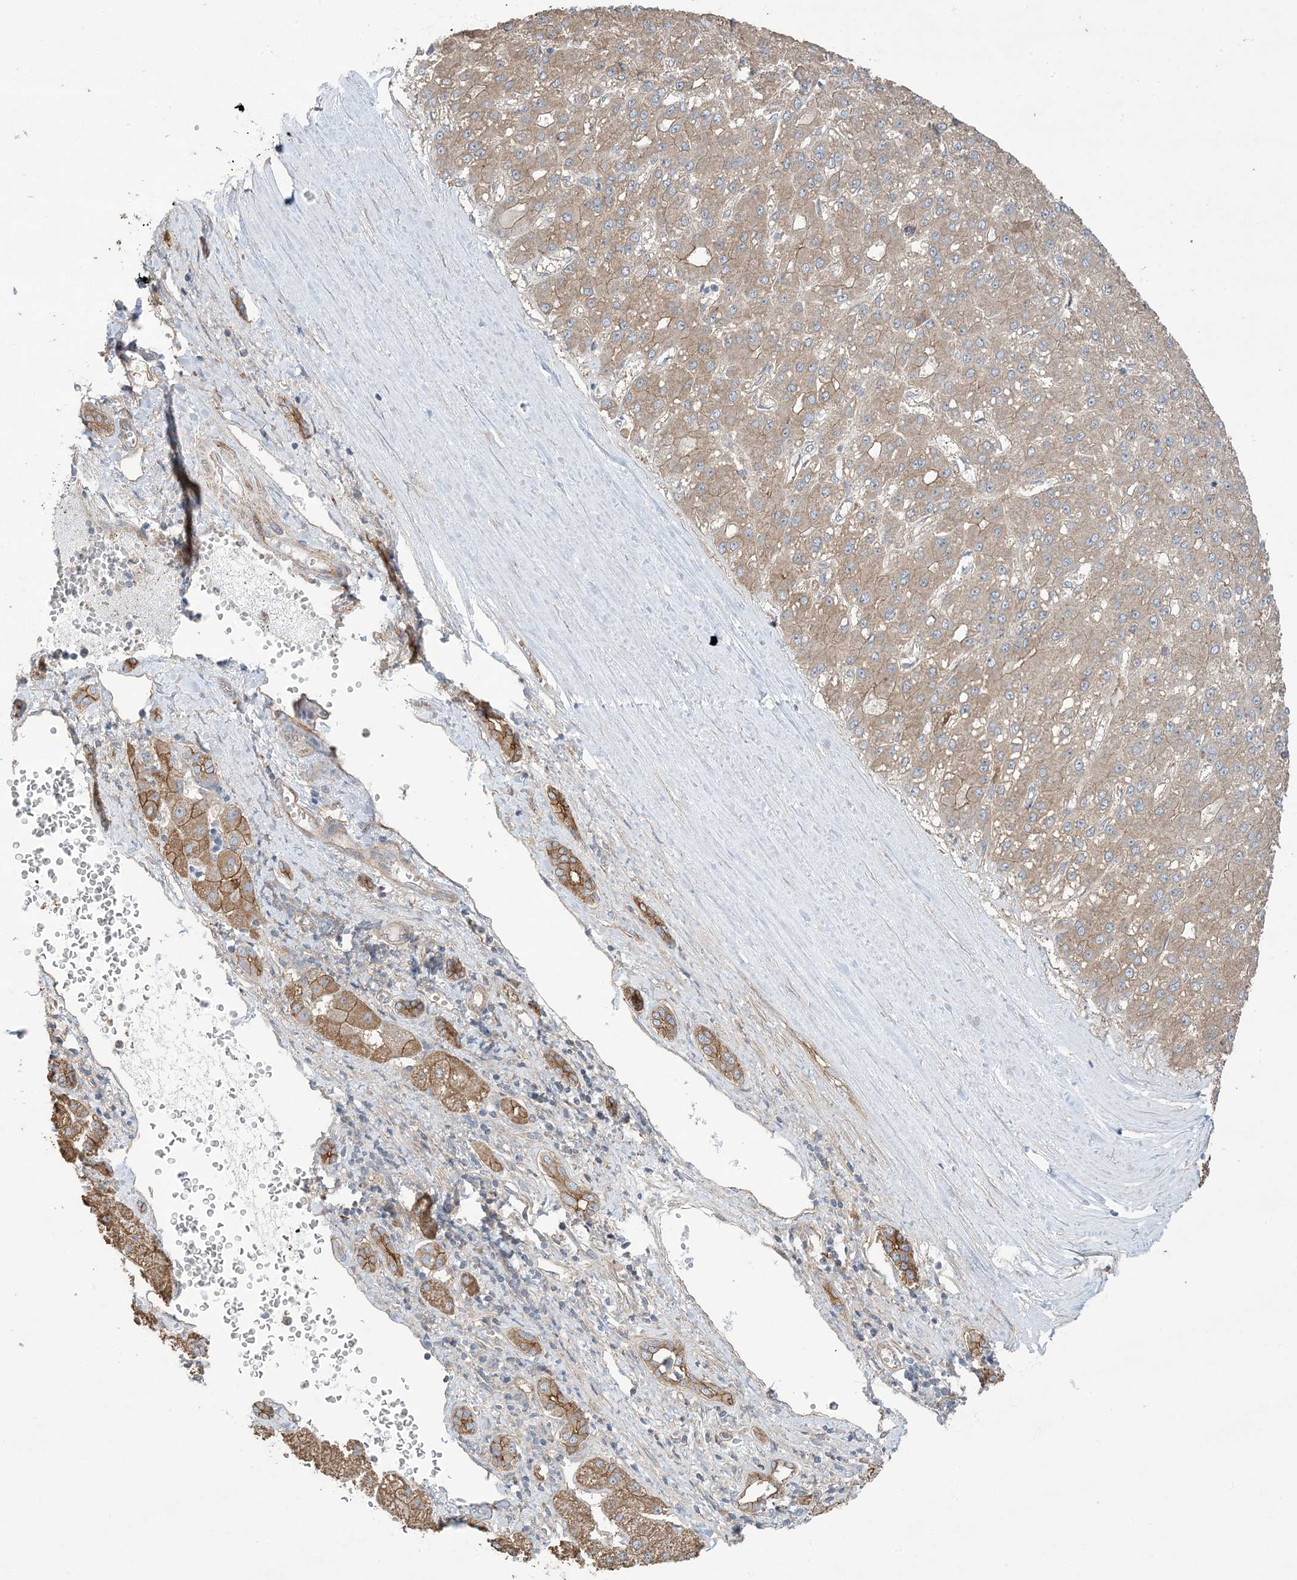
{"staining": {"intensity": "moderate", "quantity": ">75%", "location": "cytoplasmic/membranous"}, "tissue": "liver cancer", "cell_type": "Tumor cells", "image_type": "cancer", "snomed": [{"axis": "morphology", "description": "Carcinoma, Hepatocellular, NOS"}, {"axis": "topography", "description": "Liver"}], "caption": "Protein expression analysis of hepatocellular carcinoma (liver) reveals moderate cytoplasmic/membranous expression in about >75% of tumor cells.", "gene": "CCNY", "patient": {"sex": "male", "age": 67}}